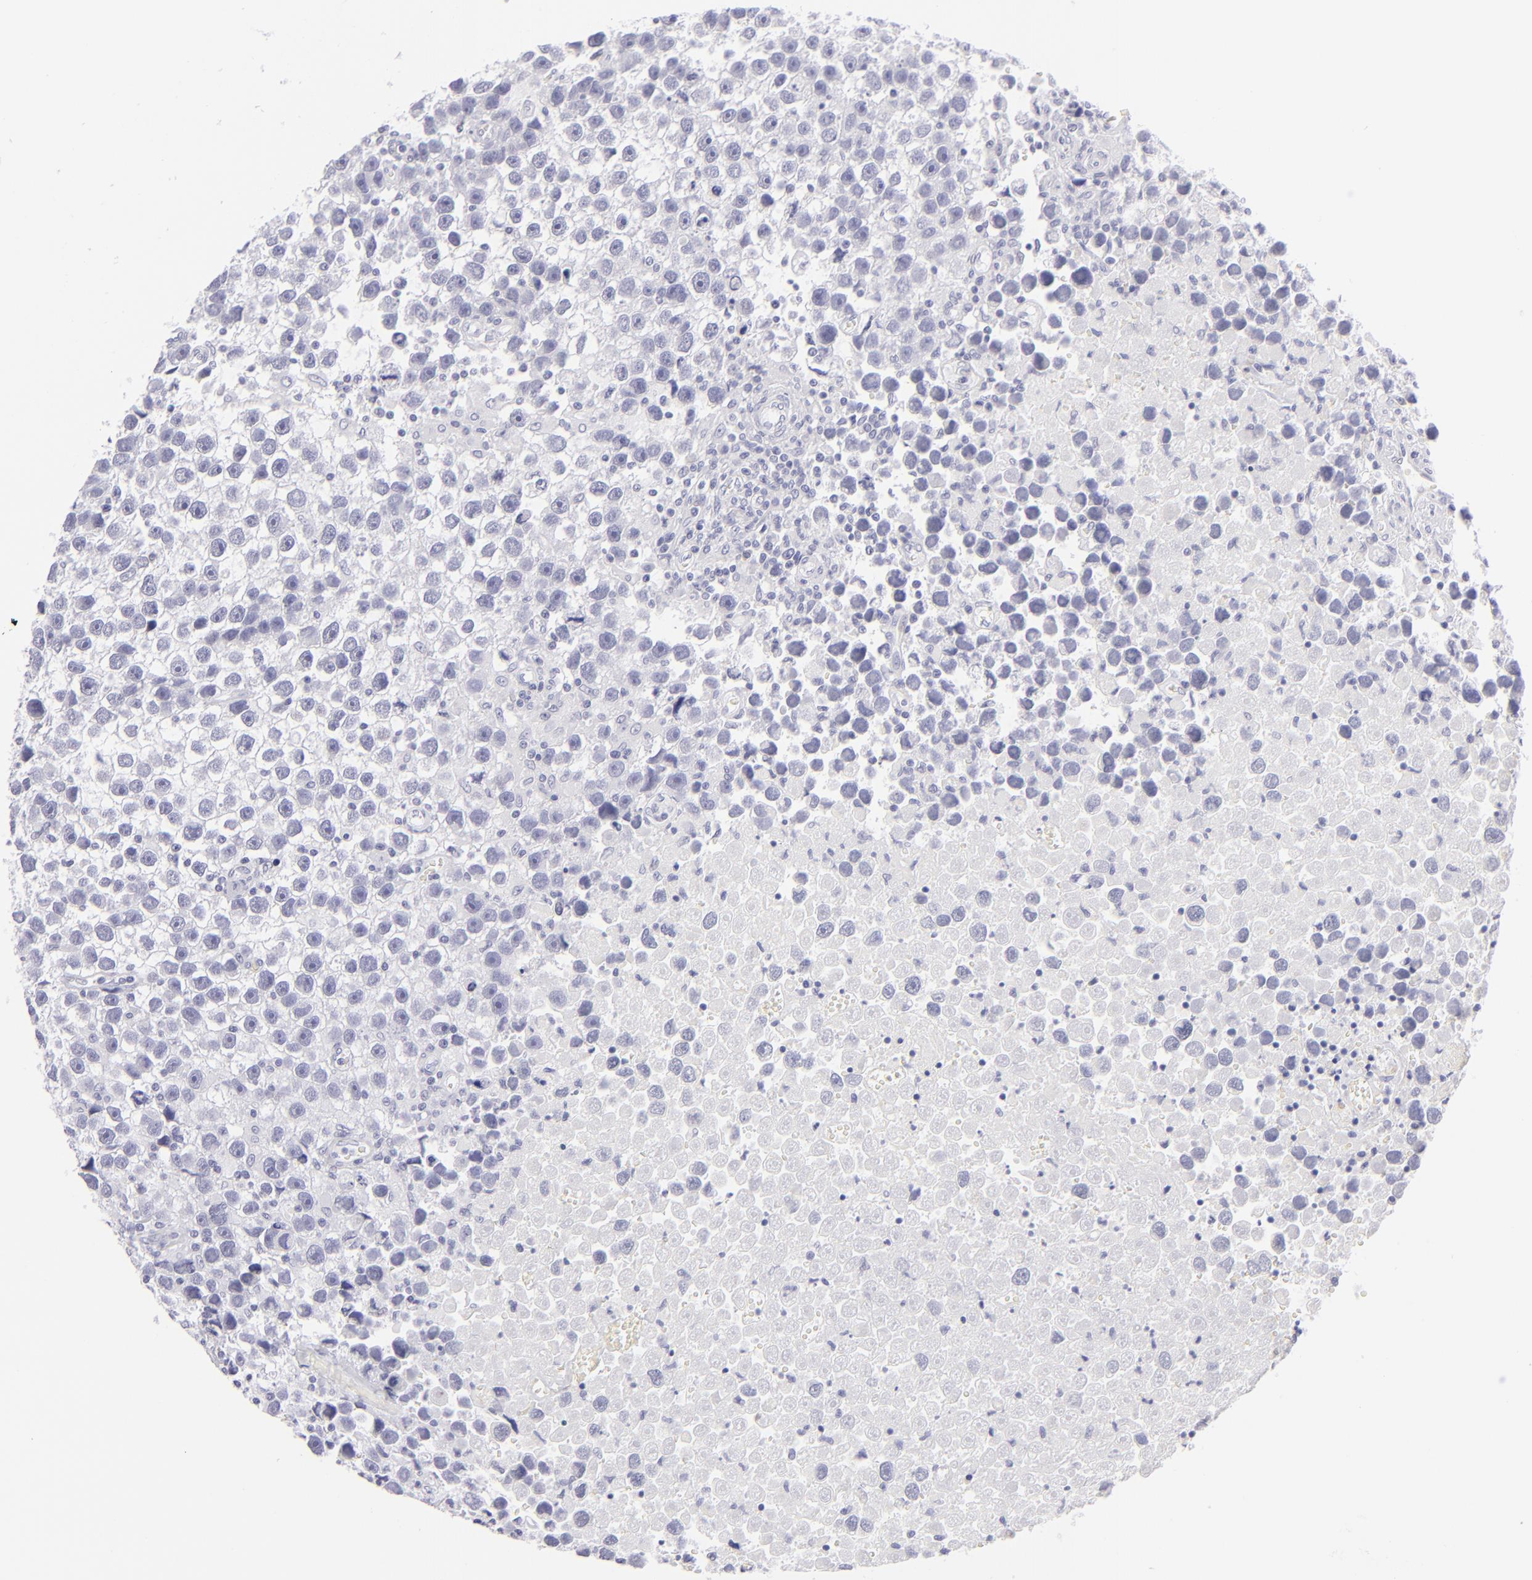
{"staining": {"intensity": "negative", "quantity": "none", "location": "none"}, "tissue": "testis cancer", "cell_type": "Tumor cells", "image_type": "cancer", "snomed": [{"axis": "morphology", "description": "Seminoma, NOS"}, {"axis": "topography", "description": "Testis"}], "caption": "Tumor cells show no significant protein expression in seminoma (testis).", "gene": "FCER2", "patient": {"sex": "male", "age": 43}}